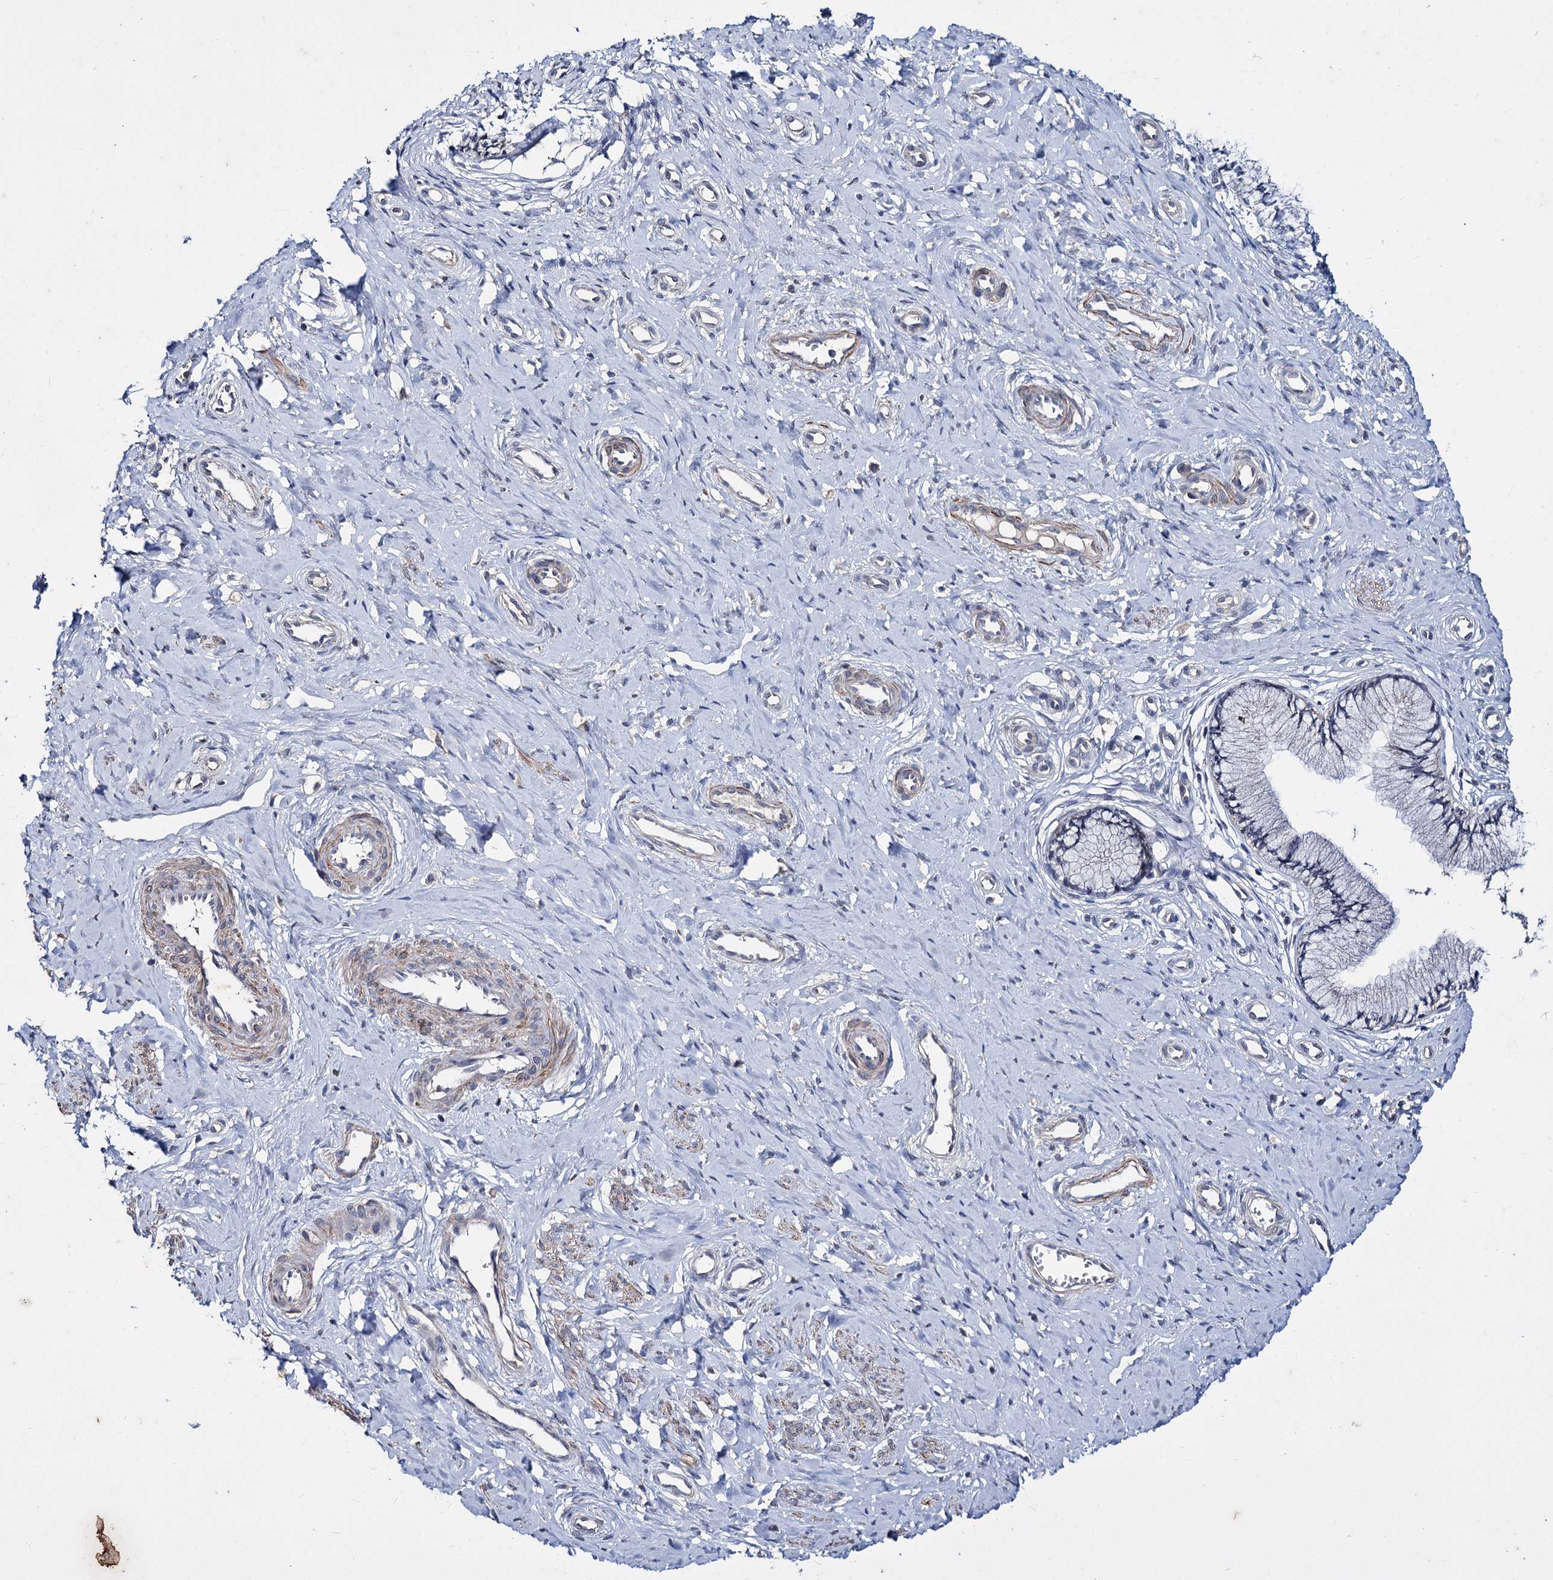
{"staining": {"intensity": "negative", "quantity": "none", "location": "none"}, "tissue": "cervix", "cell_type": "Glandular cells", "image_type": "normal", "snomed": [{"axis": "morphology", "description": "Normal tissue, NOS"}, {"axis": "topography", "description": "Cervix"}], "caption": "Cervix was stained to show a protein in brown. There is no significant expression in glandular cells. Nuclei are stained in blue.", "gene": "CLPB", "patient": {"sex": "female", "age": 36}}